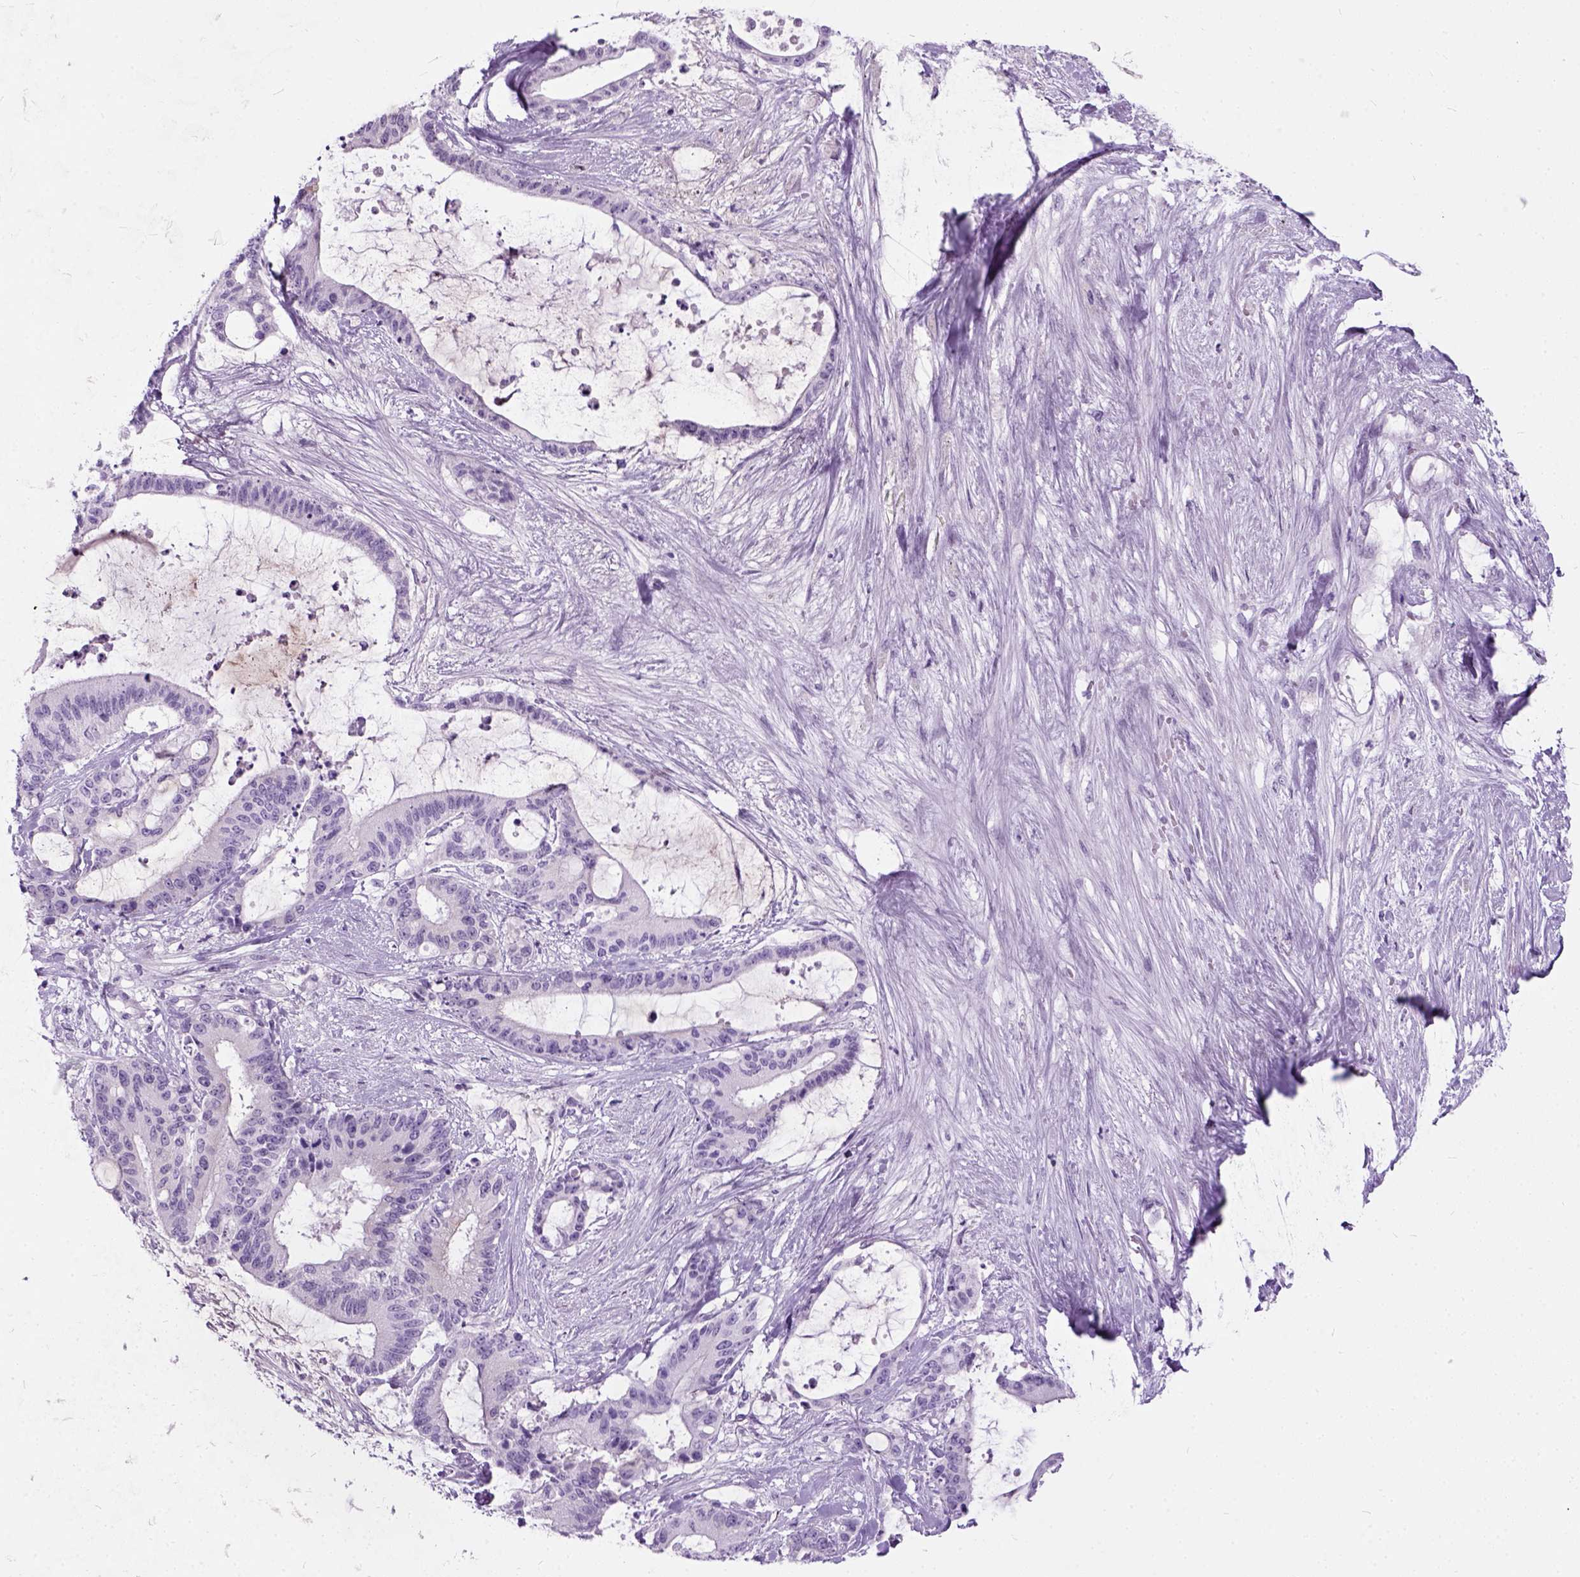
{"staining": {"intensity": "negative", "quantity": "none", "location": "none"}, "tissue": "liver cancer", "cell_type": "Tumor cells", "image_type": "cancer", "snomed": [{"axis": "morphology", "description": "Normal tissue, NOS"}, {"axis": "morphology", "description": "Cholangiocarcinoma"}, {"axis": "topography", "description": "Liver"}, {"axis": "topography", "description": "Peripheral nerve tissue"}], "caption": "The immunohistochemistry (IHC) photomicrograph has no significant positivity in tumor cells of liver cholangiocarcinoma tissue.", "gene": "AXDND1", "patient": {"sex": "female", "age": 73}}